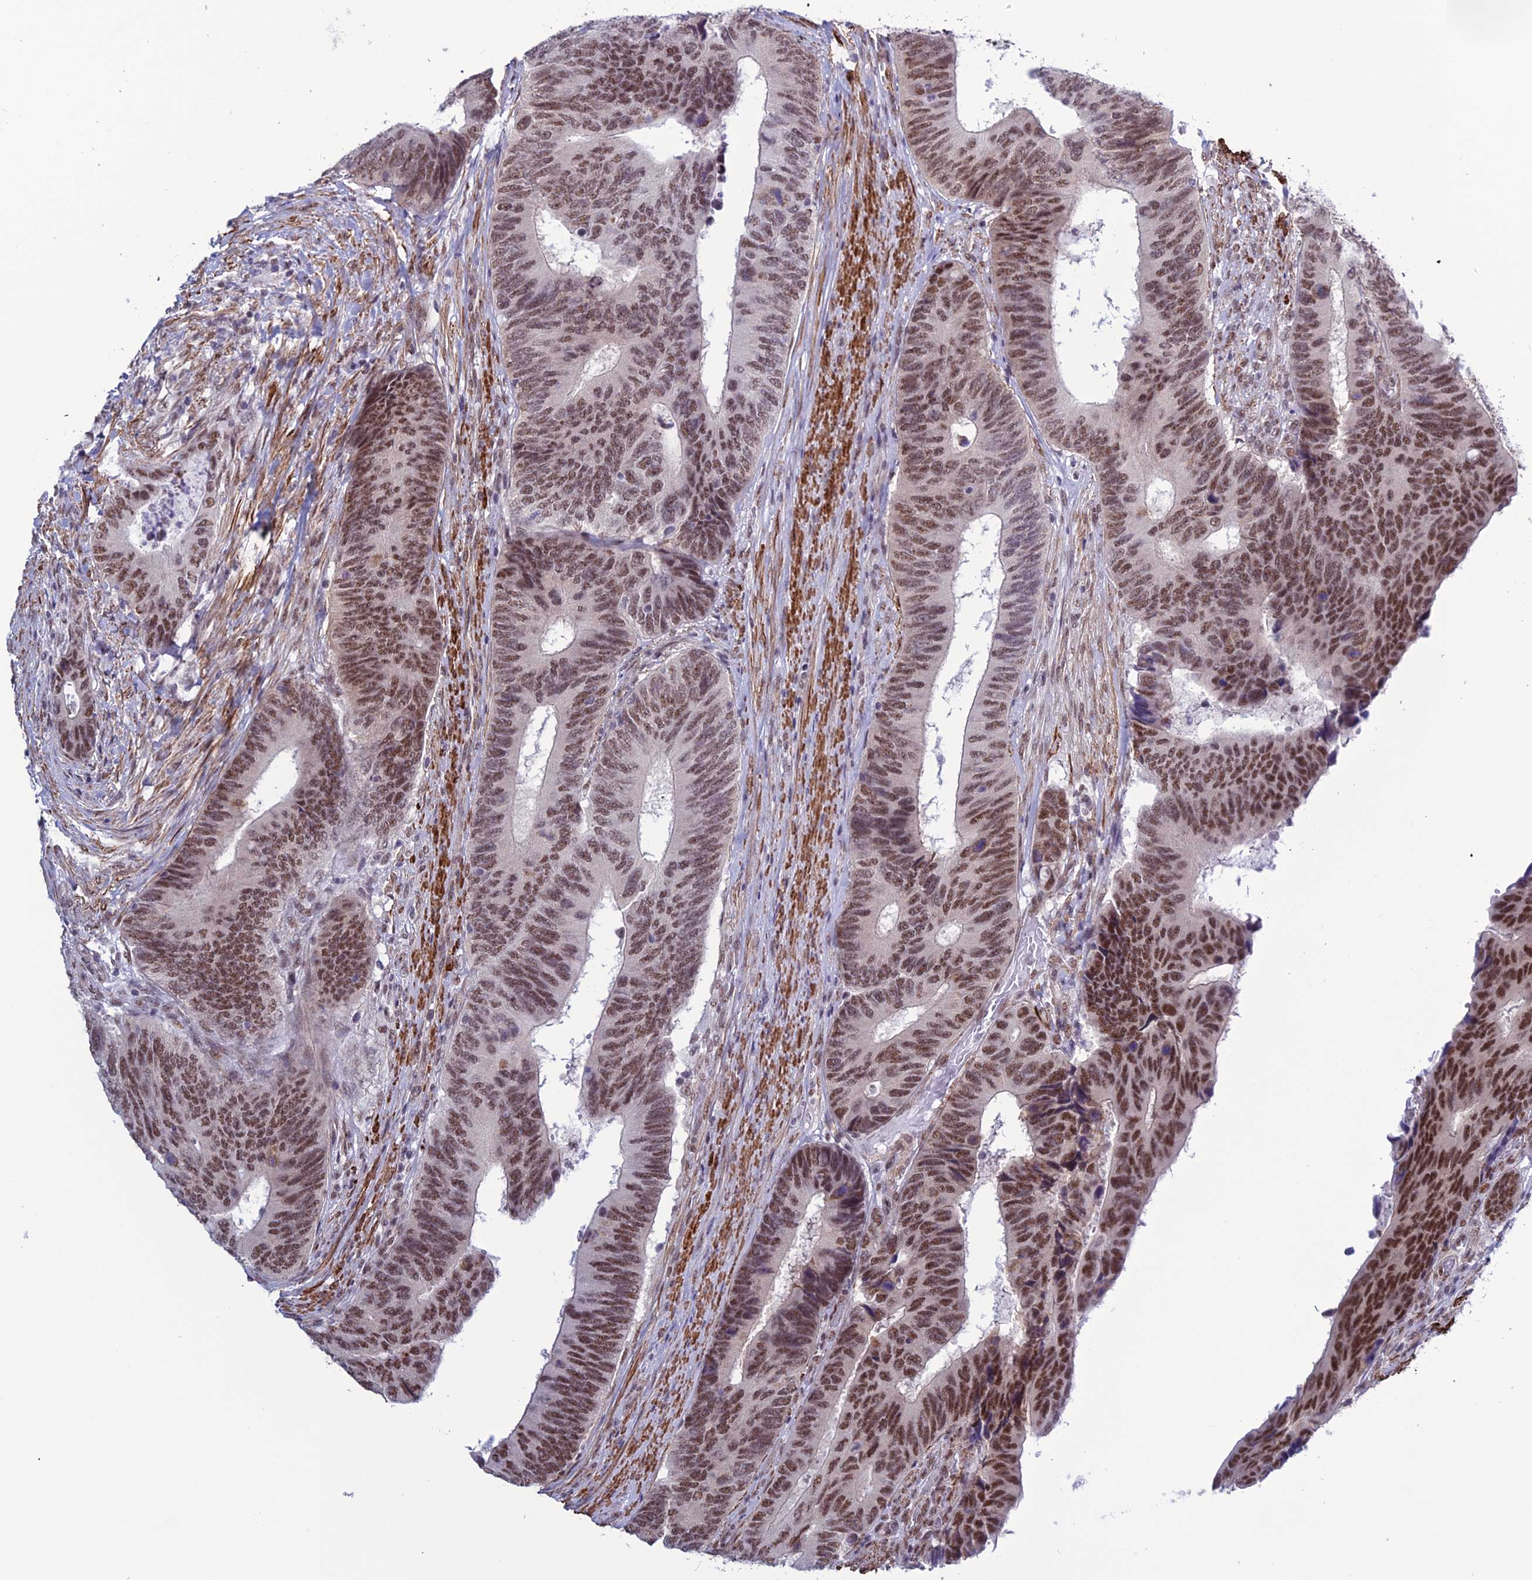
{"staining": {"intensity": "moderate", "quantity": ">75%", "location": "nuclear"}, "tissue": "colorectal cancer", "cell_type": "Tumor cells", "image_type": "cancer", "snomed": [{"axis": "morphology", "description": "Adenocarcinoma, NOS"}, {"axis": "topography", "description": "Colon"}], "caption": "Colorectal adenocarcinoma was stained to show a protein in brown. There is medium levels of moderate nuclear expression in about >75% of tumor cells. (IHC, brightfield microscopy, high magnification).", "gene": "U2AF1", "patient": {"sex": "male", "age": 87}}